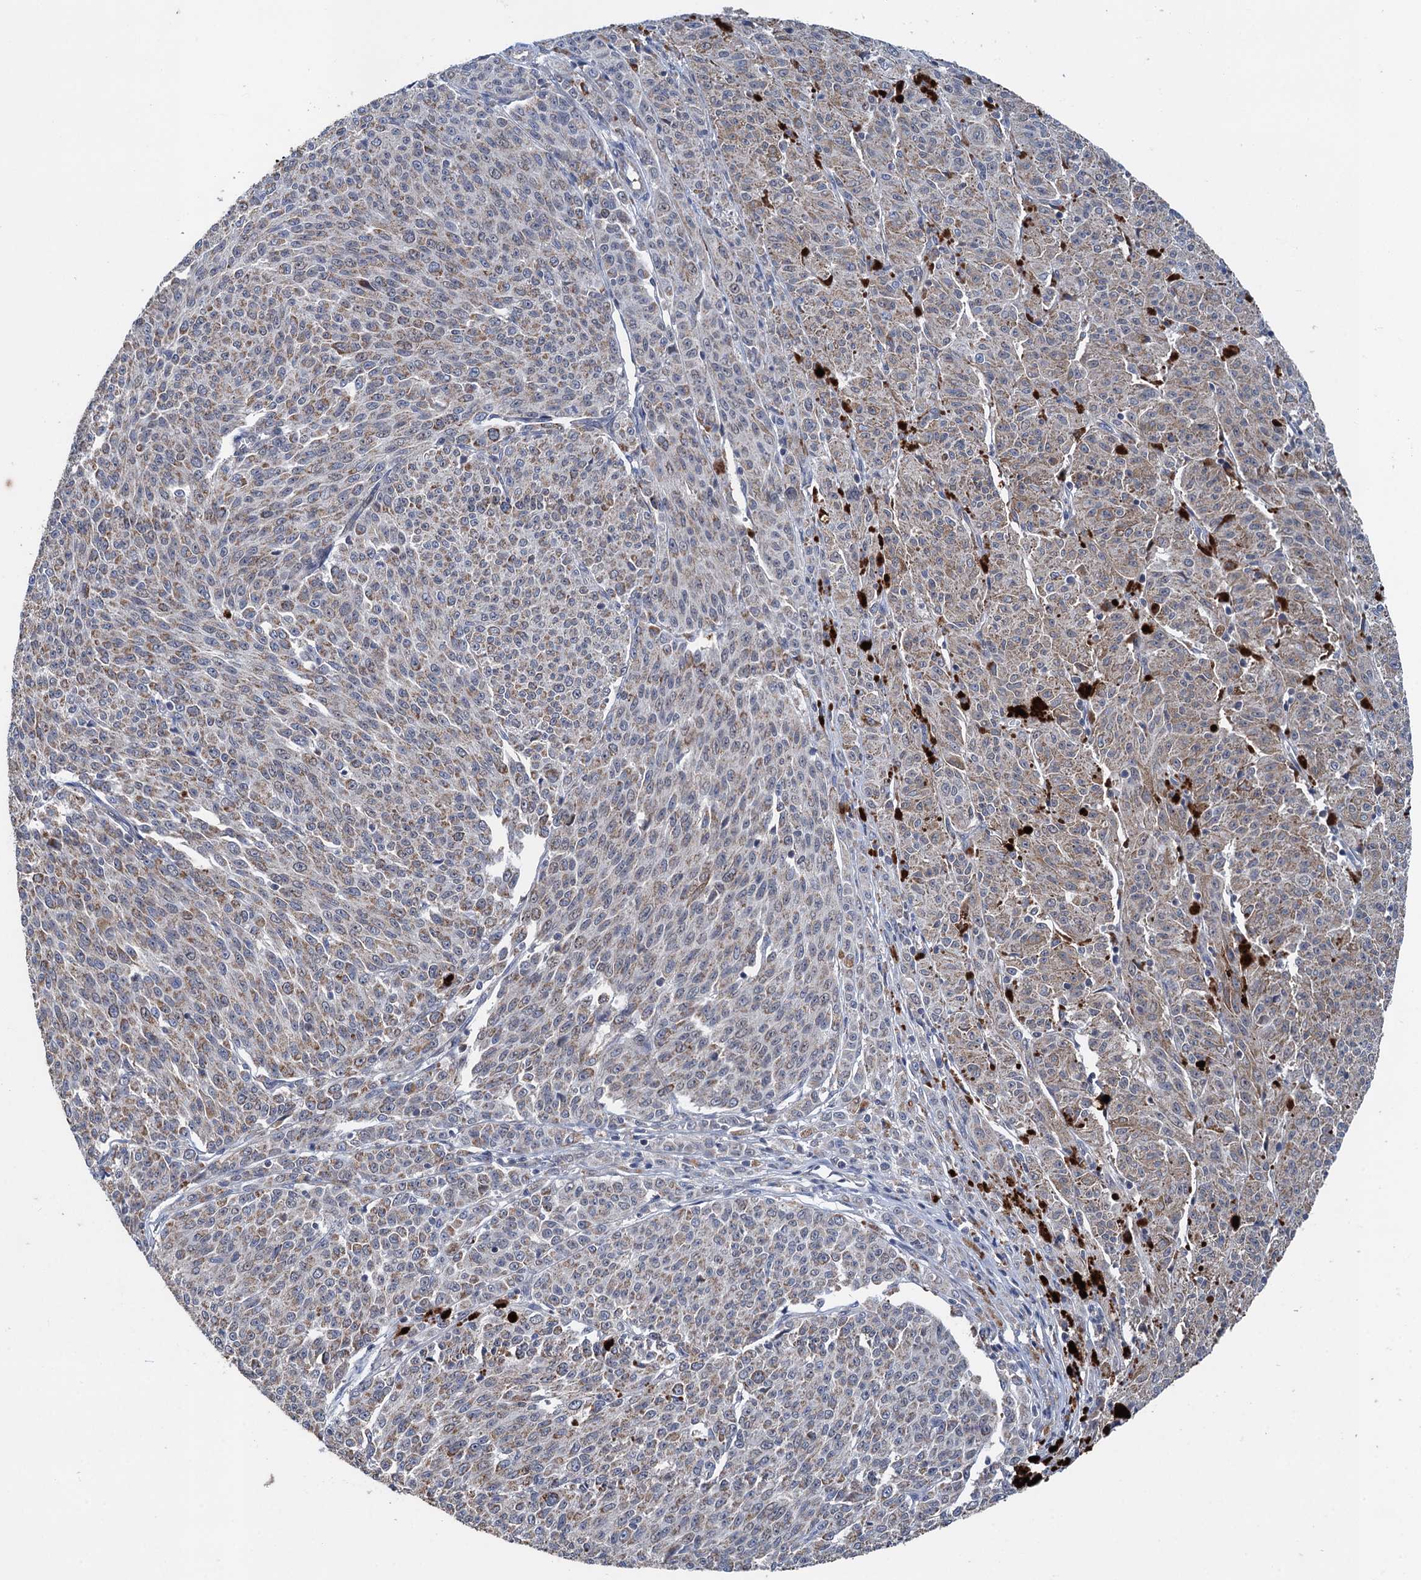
{"staining": {"intensity": "weak", "quantity": "25%-75%", "location": "cytoplasmic/membranous"}, "tissue": "melanoma", "cell_type": "Tumor cells", "image_type": "cancer", "snomed": [{"axis": "morphology", "description": "Malignant melanoma, NOS"}, {"axis": "topography", "description": "Skin"}], "caption": "High-magnification brightfield microscopy of melanoma stained with DAB (3,3'-diaminobenzidine) (brown) and counterstained with hematoxylin (blue). tumor cells exhibit weak cytoplasmic/membranous staining is present in approximately25%-75% of cells.", "gene": "DGLUCY", "patient": {"sex": "female", "age": 52}}